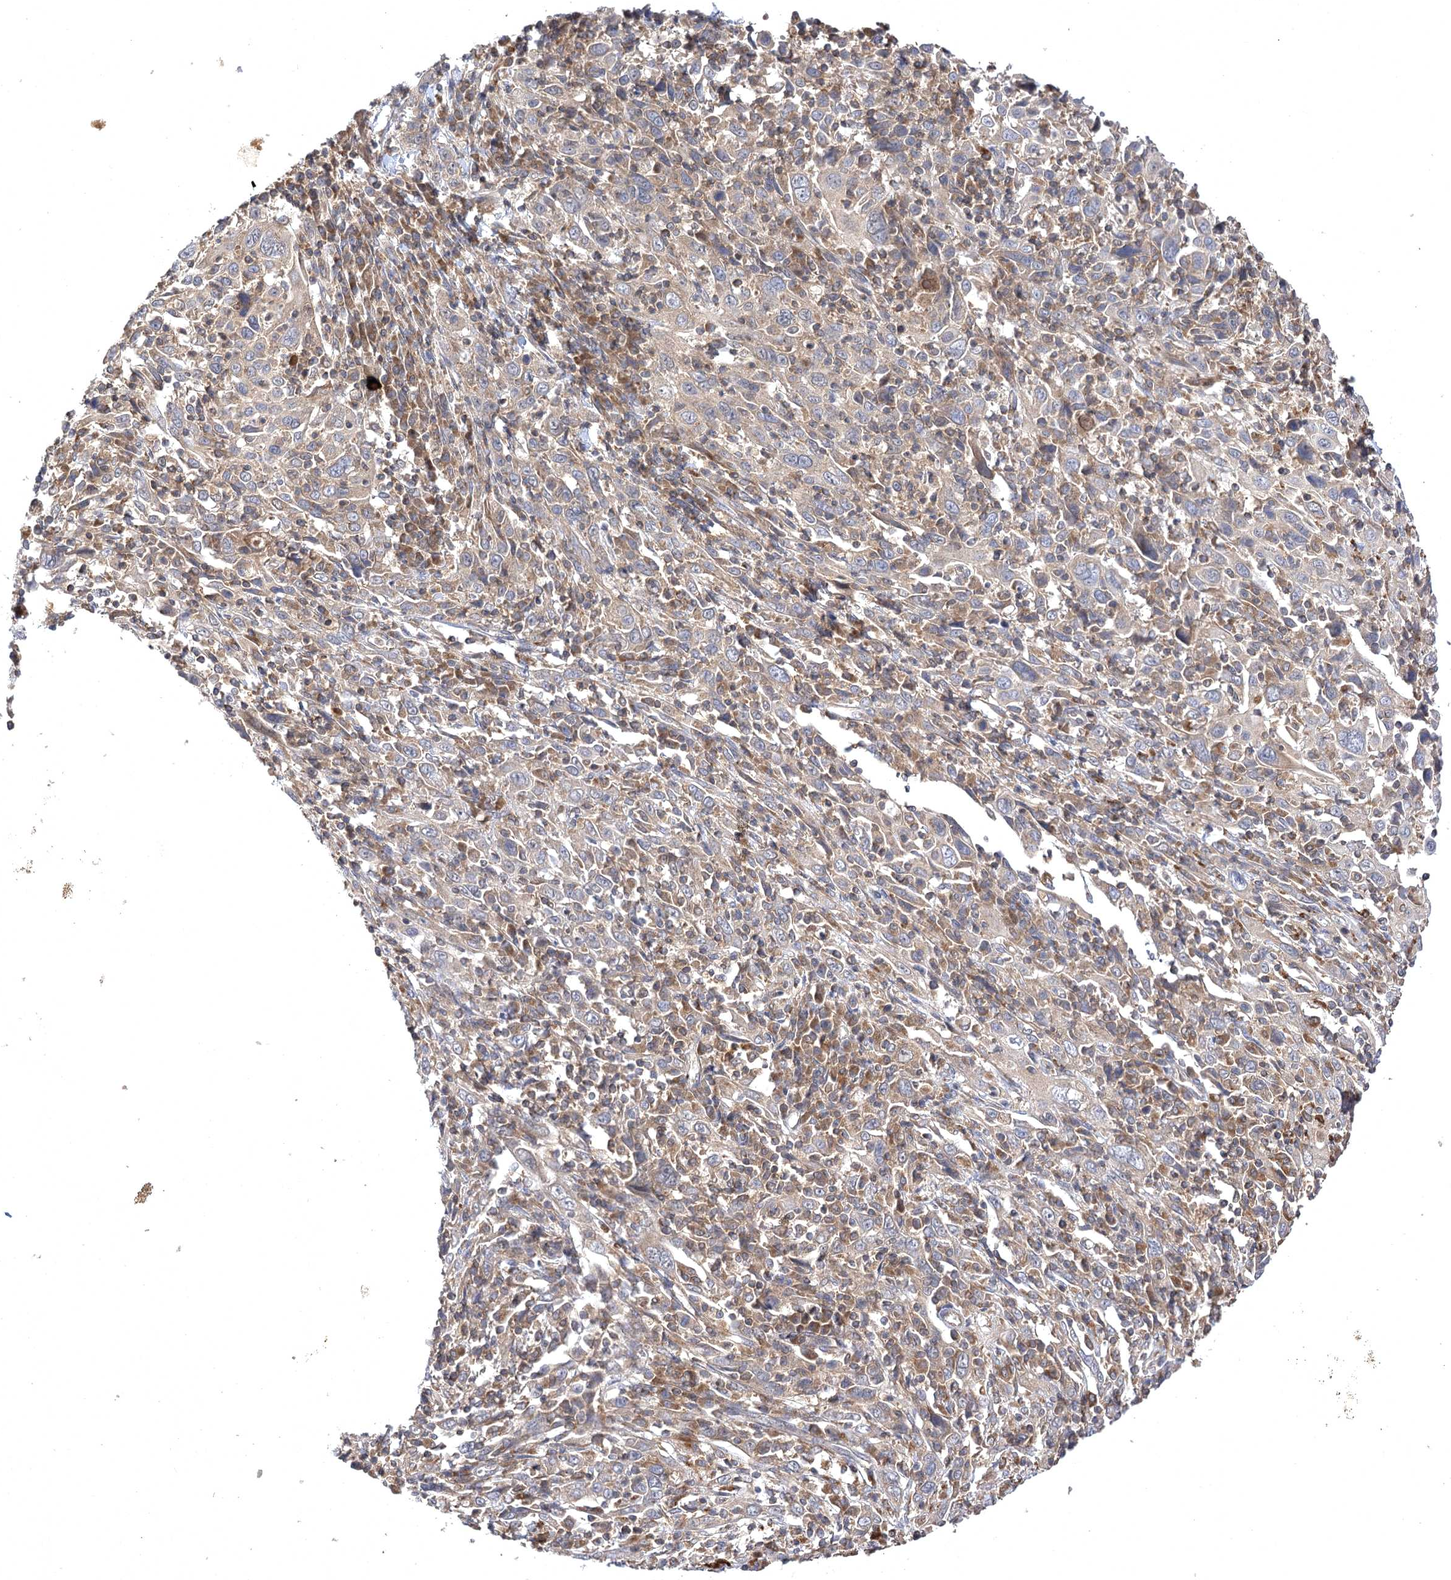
{"staining": {"intensity": "weak", "quantity": "25%-75%", "location": "cytoplasmic/membranous"}, "tissue": "cervical cancer", "cell_type": "Tumor cells", "image_type": "cancer", "snomed": [{"axis": "morphology", "description": "Squamous cell carcinoma, NOS"}, {"axis": "topography", "description": "Cervix"}], "caption": "Human cervical cancer stained with a protein marker shows weak staining in tumor cells.", "gene": "BCR", "patient": {"sex": "female", "age": 46}}